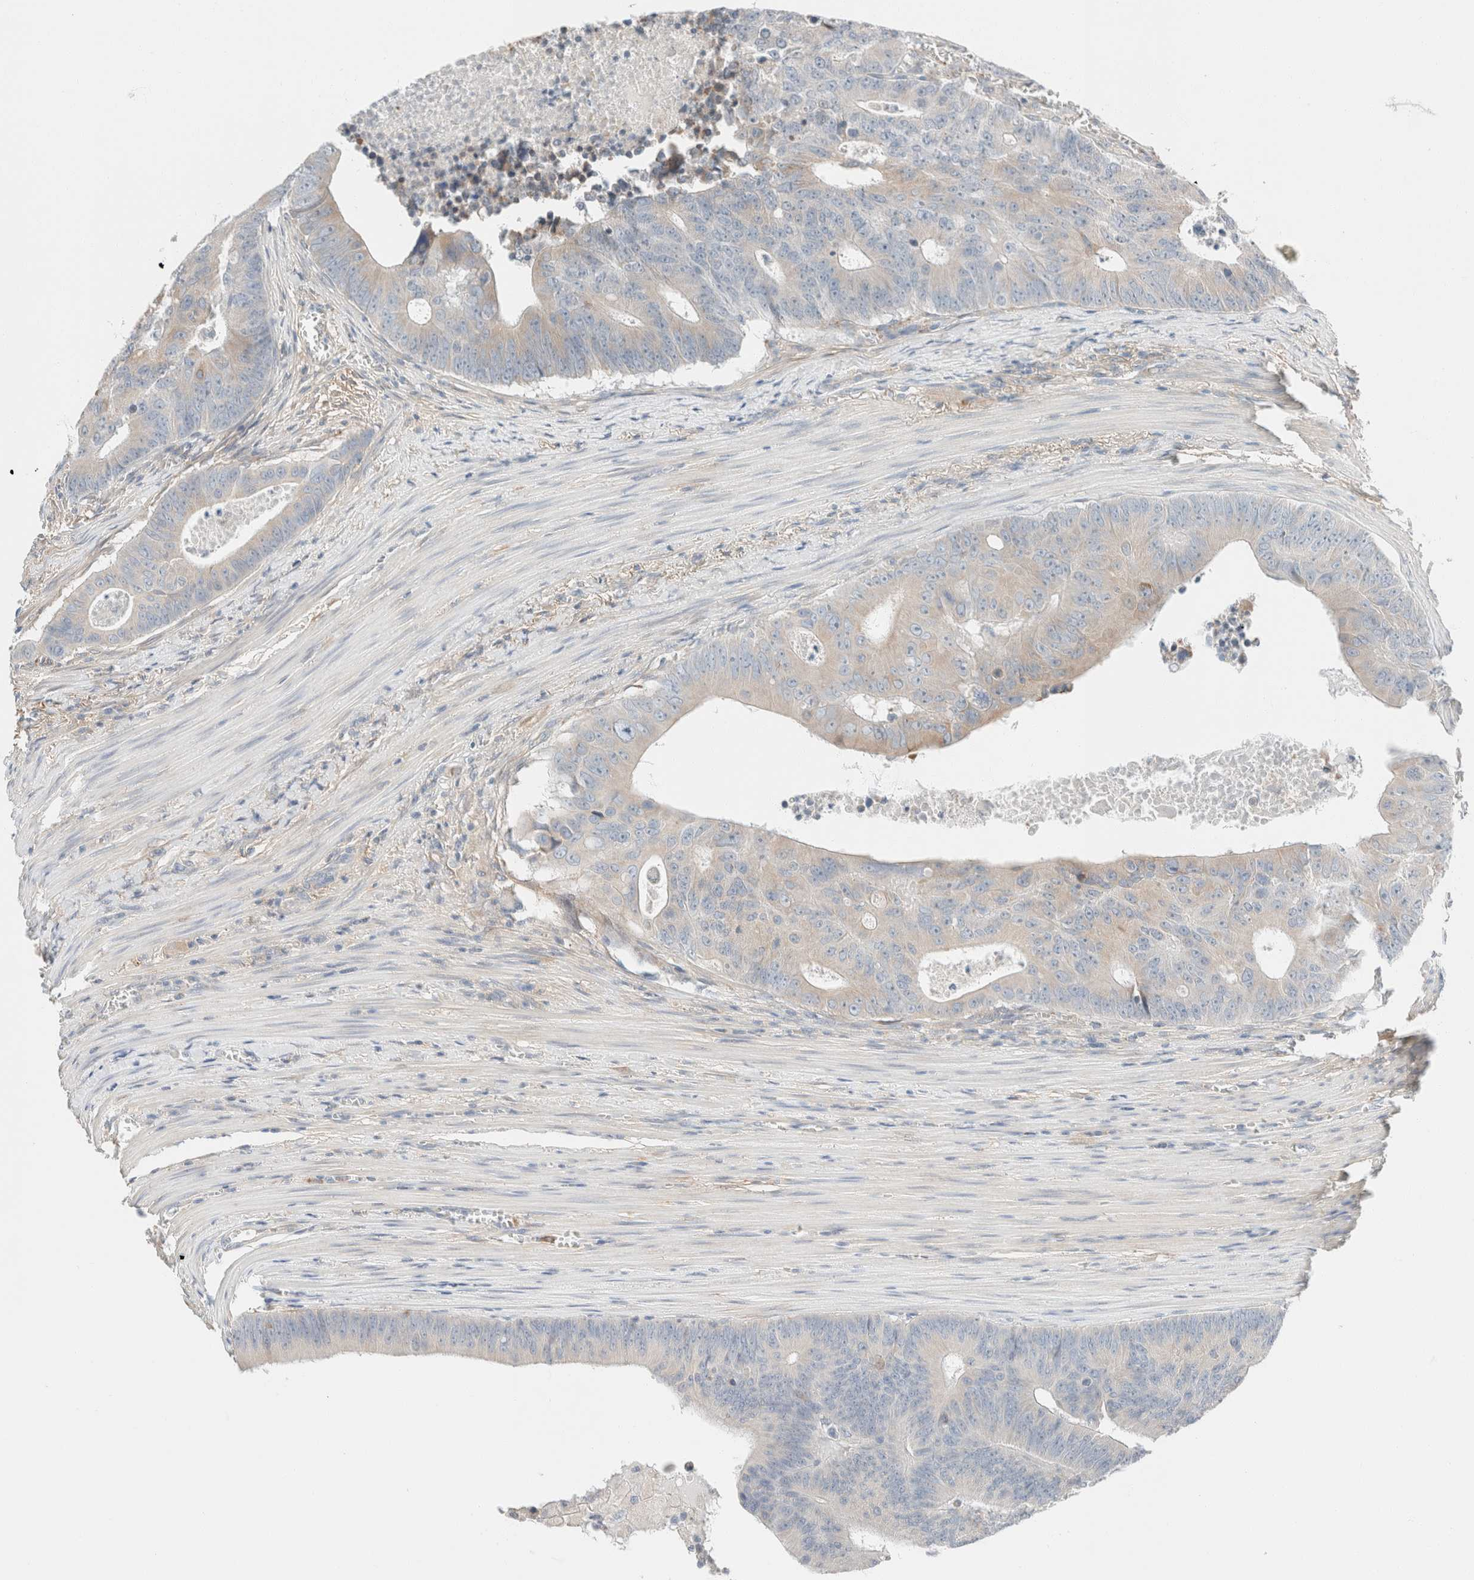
{"staining": {"intensity": "negative", "quantity": "none", "location": "none"}, "tissue": "colorectal cancer", "cell_type": "Tumor cells", "image_type": "cancer", "snomed": [{"axis": "morphology", "description": "Adenocarcinoma, NOS"}, {"axis": "topography", "description": "Colon"}], "caption": "Protein analysis of colorectal adenocarcinoma displays no significant staining in tumor cells.", "gene": "PCM1", "patient": {"sex": "male", "age": 87}}